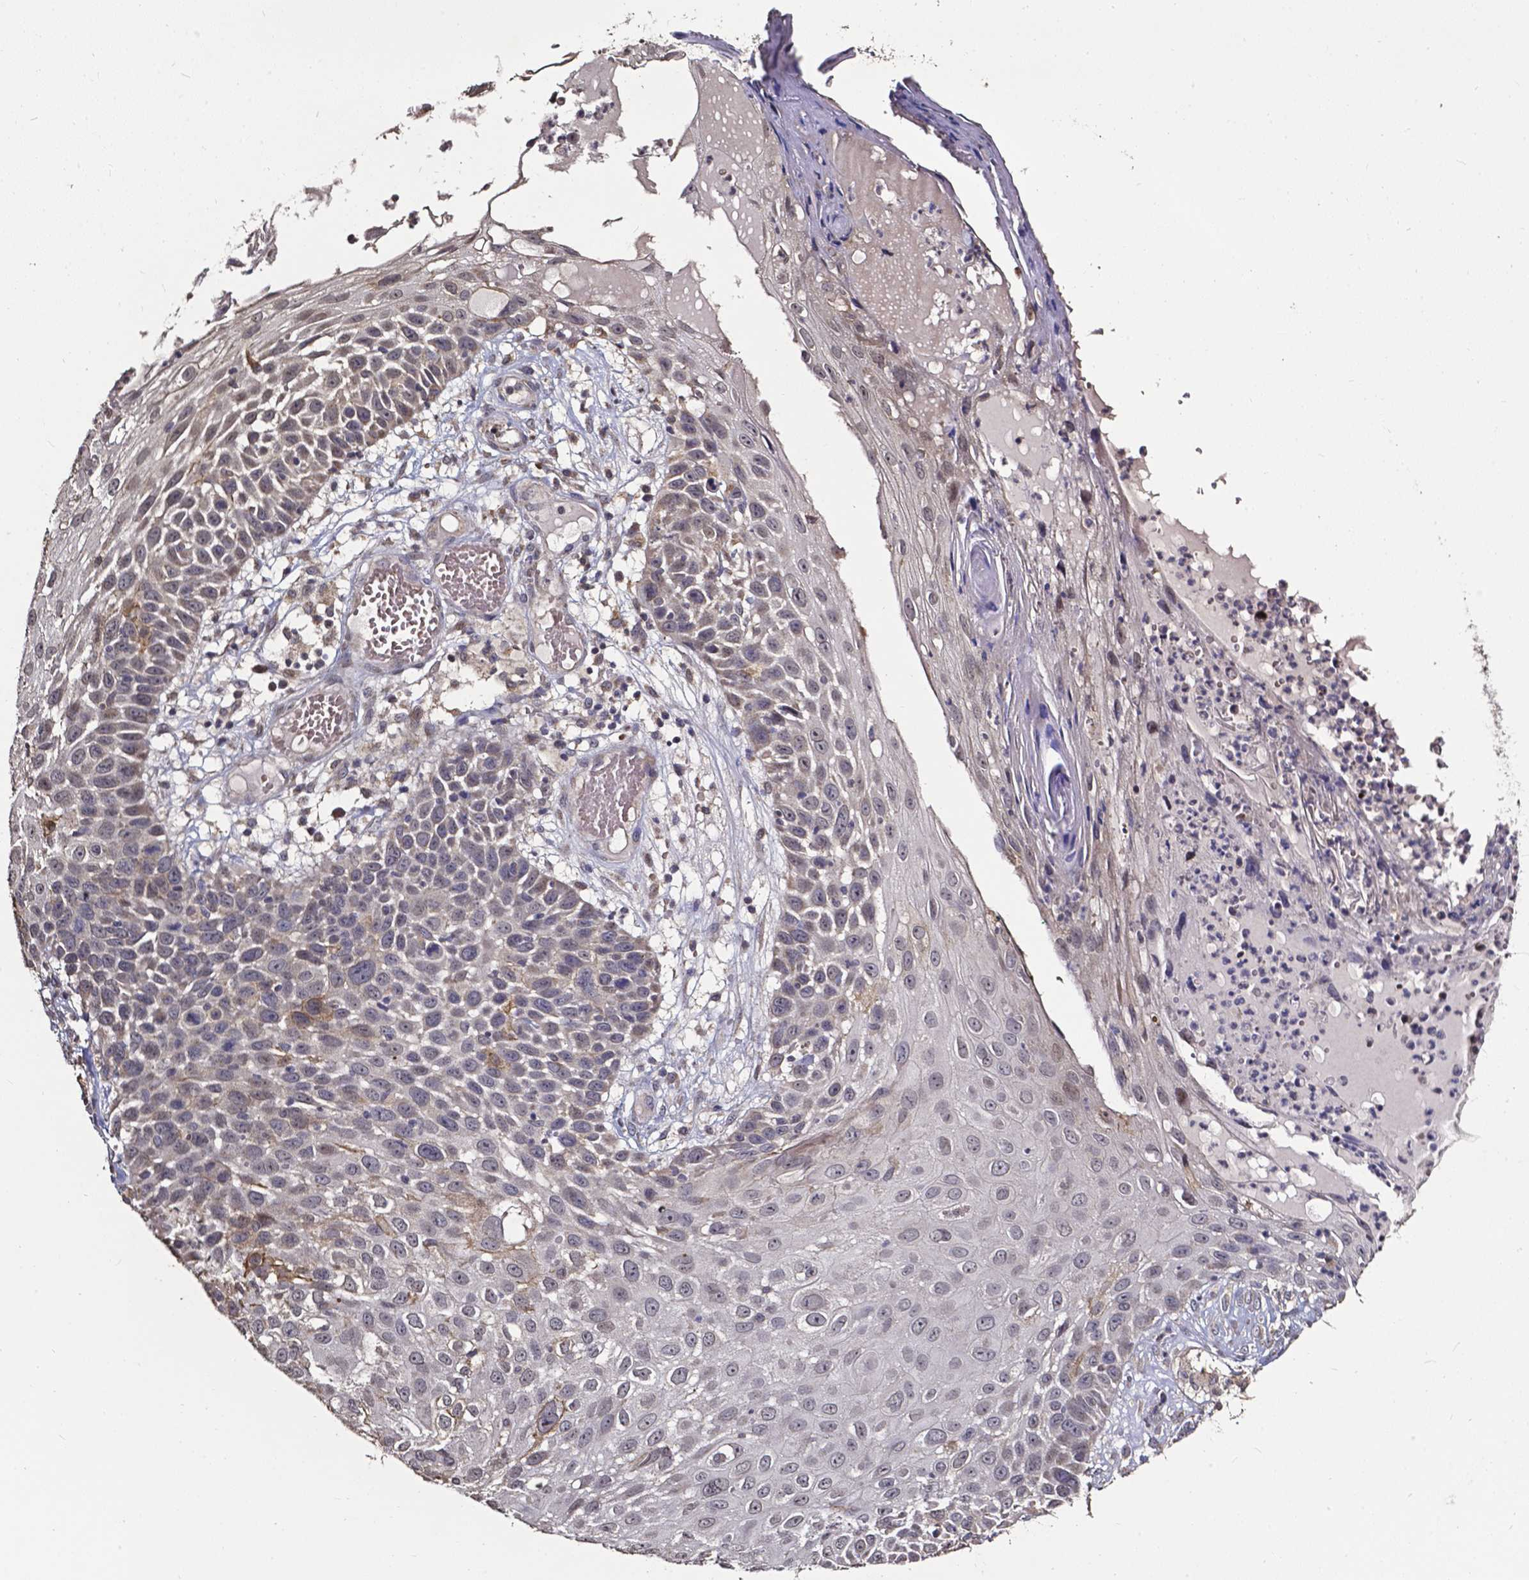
{"staining": {"intensity": "negative", "quantity": "none", "location": "none"}, "tissue": "skin cancer", "cell_type": "Tumor cells", "image_type": "cancer", "snomed": [{"axis": "morphology", "description": "Squamous cell carcinoma, NOS"}, {"axis": "topography", "description": "Skin"}], "caption": "This is an IHC image of human skin cancer (squamous cell carcinoma). There is no expression in tumor cells.", "gene": "GLRA2", "patient": {"sex": "male", "age": 92}}